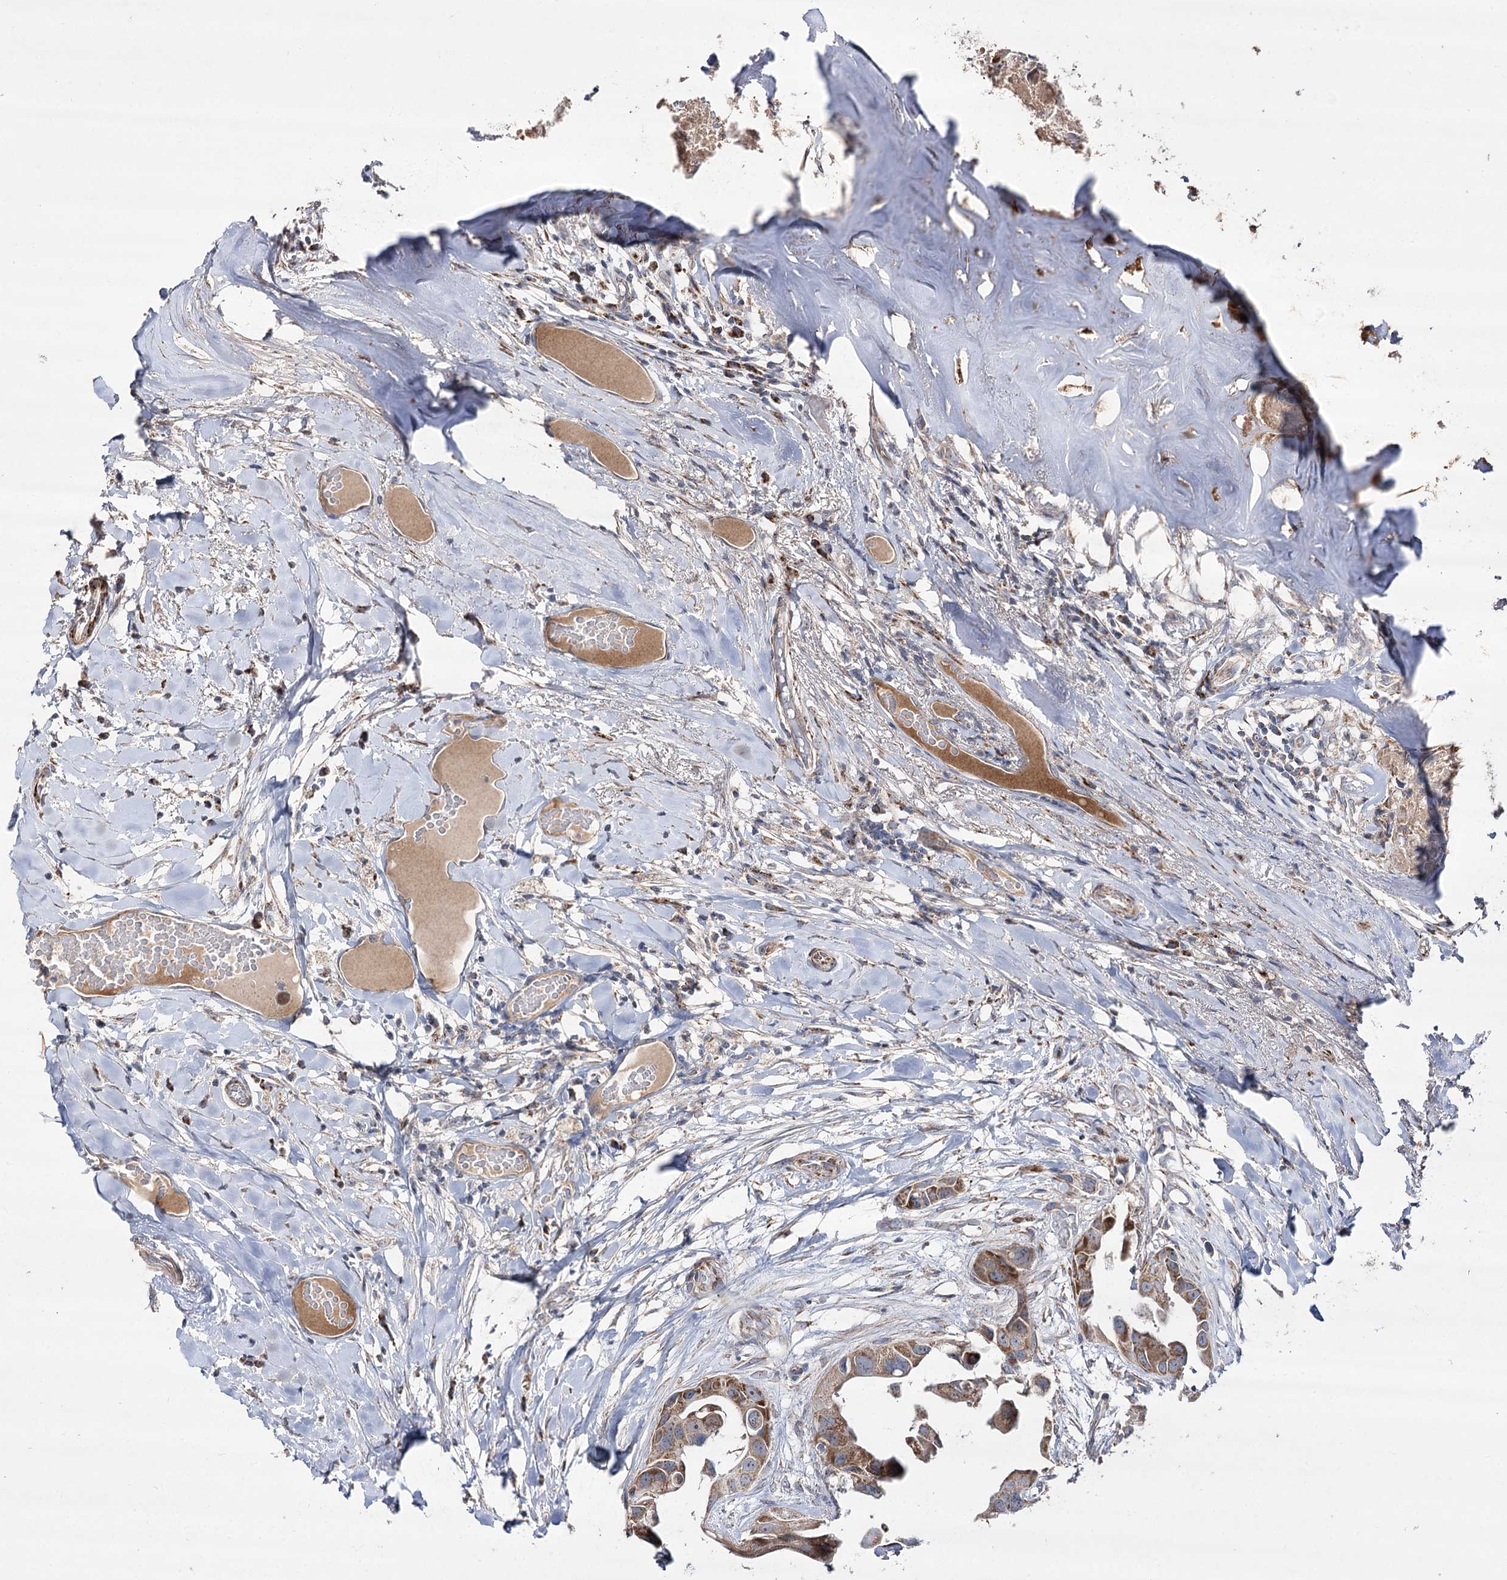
{"staining": {"intensity": "moderate", "quantity": "25%-75%", "location": "cytoplasmic/membranous"}, "tissue": "head and neck cancer", "cell_type": "Tumor cells", "image_type": "cancer", "snomed": [{"axis": "morphology", "description": "Adenocarcinoma, NOS"}, {"axis": "morphology", "description": "Adenocarcinoma, metastatic, NOS"}, {"axis": "topography", "description": "Head-Neck"}], "caption": "Moderate cytoplasmic/membranous expression is appreciated in approximately 25%-75% of tumor cells in adenocarcinoma (head and neck).", "gene": "NADK2", "patient": {"sex": "male", "age": 75}}